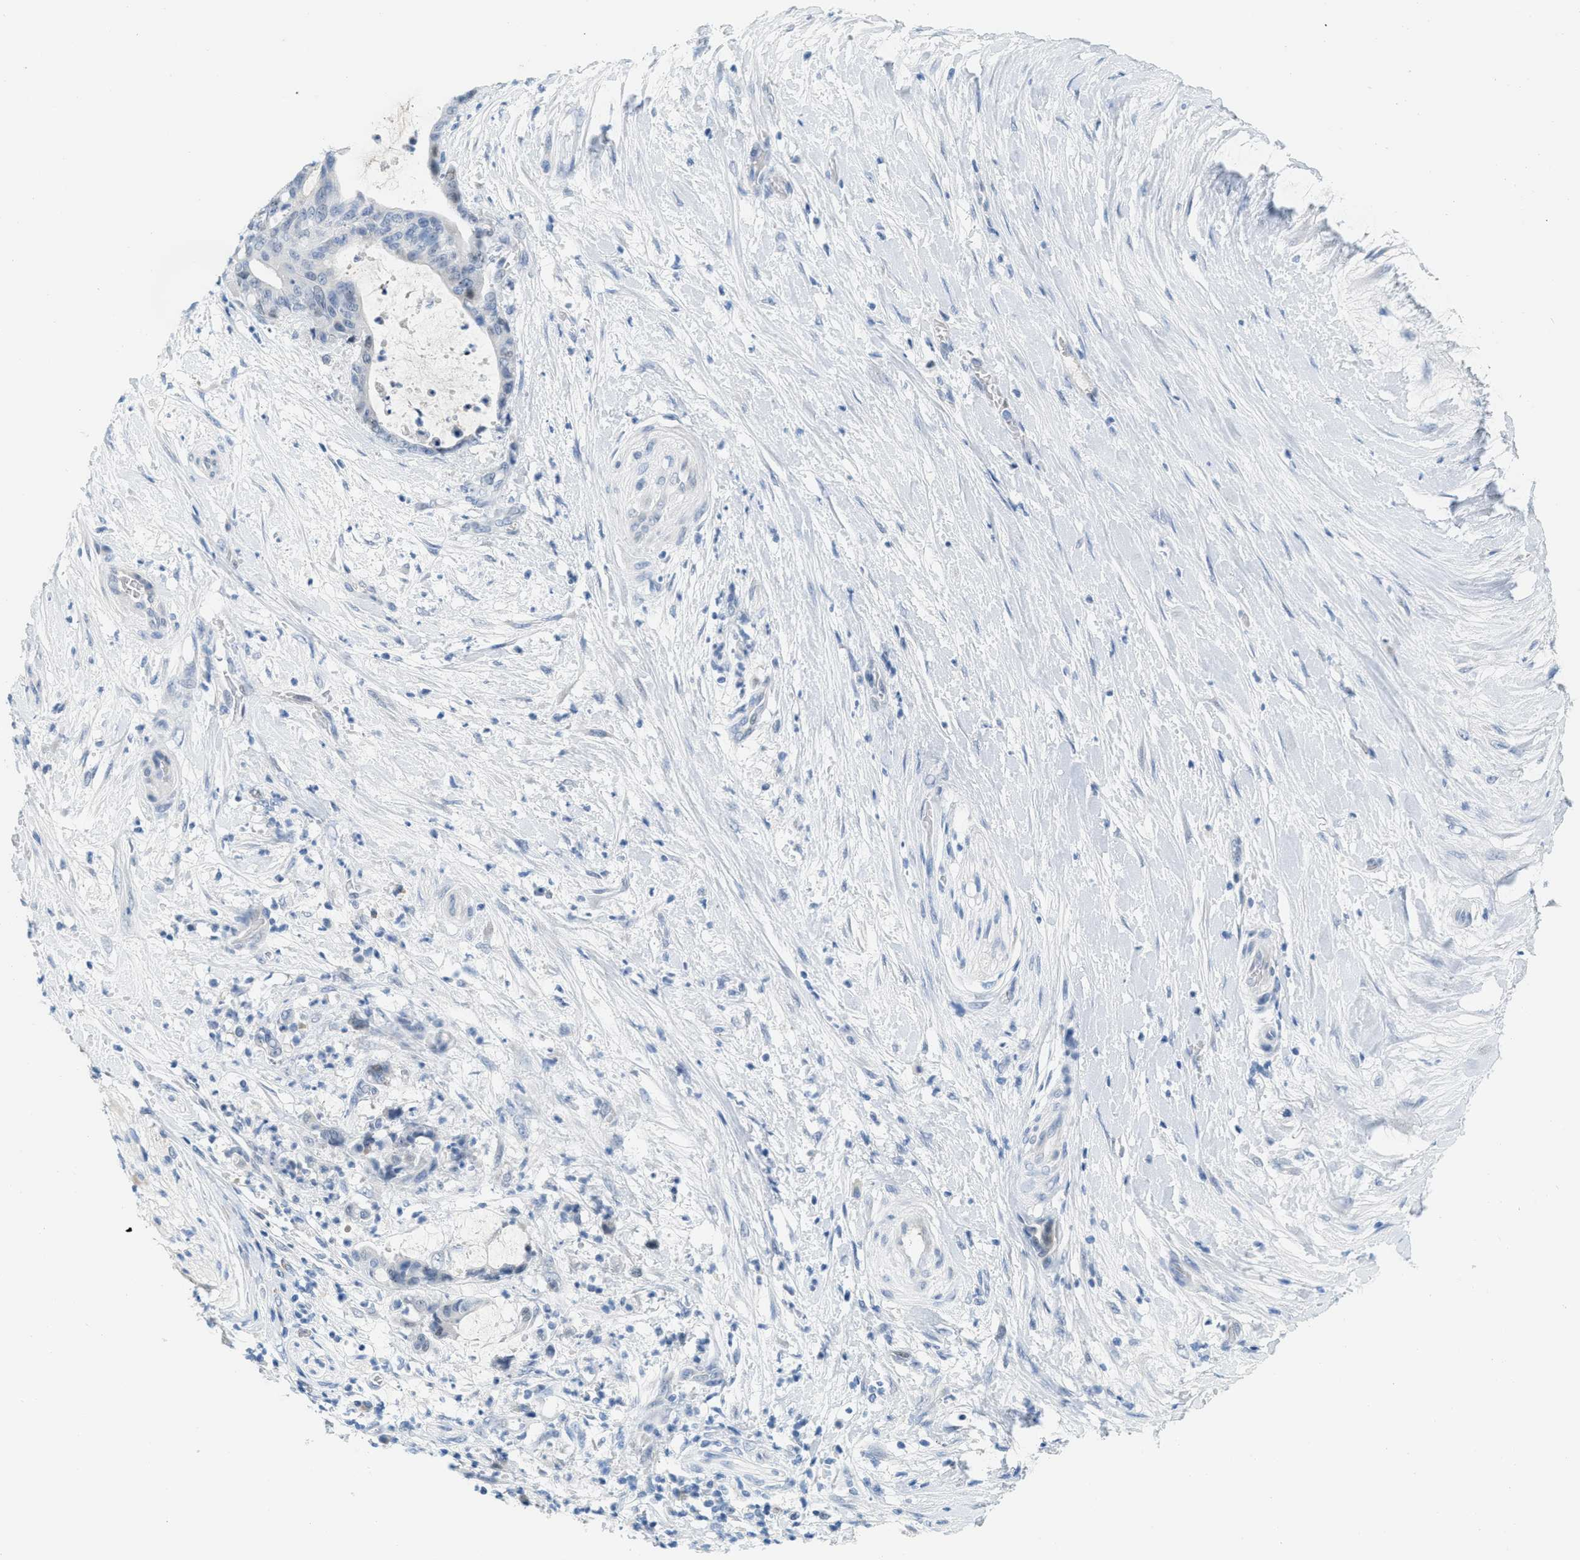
{"staining": {"intensity": "negative", "quantity": "none", "location": "none"}, "tissue": "liver cancer", "cell_type": "Tumor cells", "image_type": "cancer", "snomed": [{"axis": "morphology", "description": "Normal tissue, NOS"}, {"axis": "morphology", "description": "Cholangiocarcinoma"}, {"axis": "topography", "description": "Liver"}, {"axis": "topography", "description": "Peripheral nerve tissue"}], "caption": "Immunohistochemical staining of cholangiocarcinoma (liver) shows no significant expression in tumor cells.", "gene": "HSF2", "patient": {"sex": "female", "age": 73}}